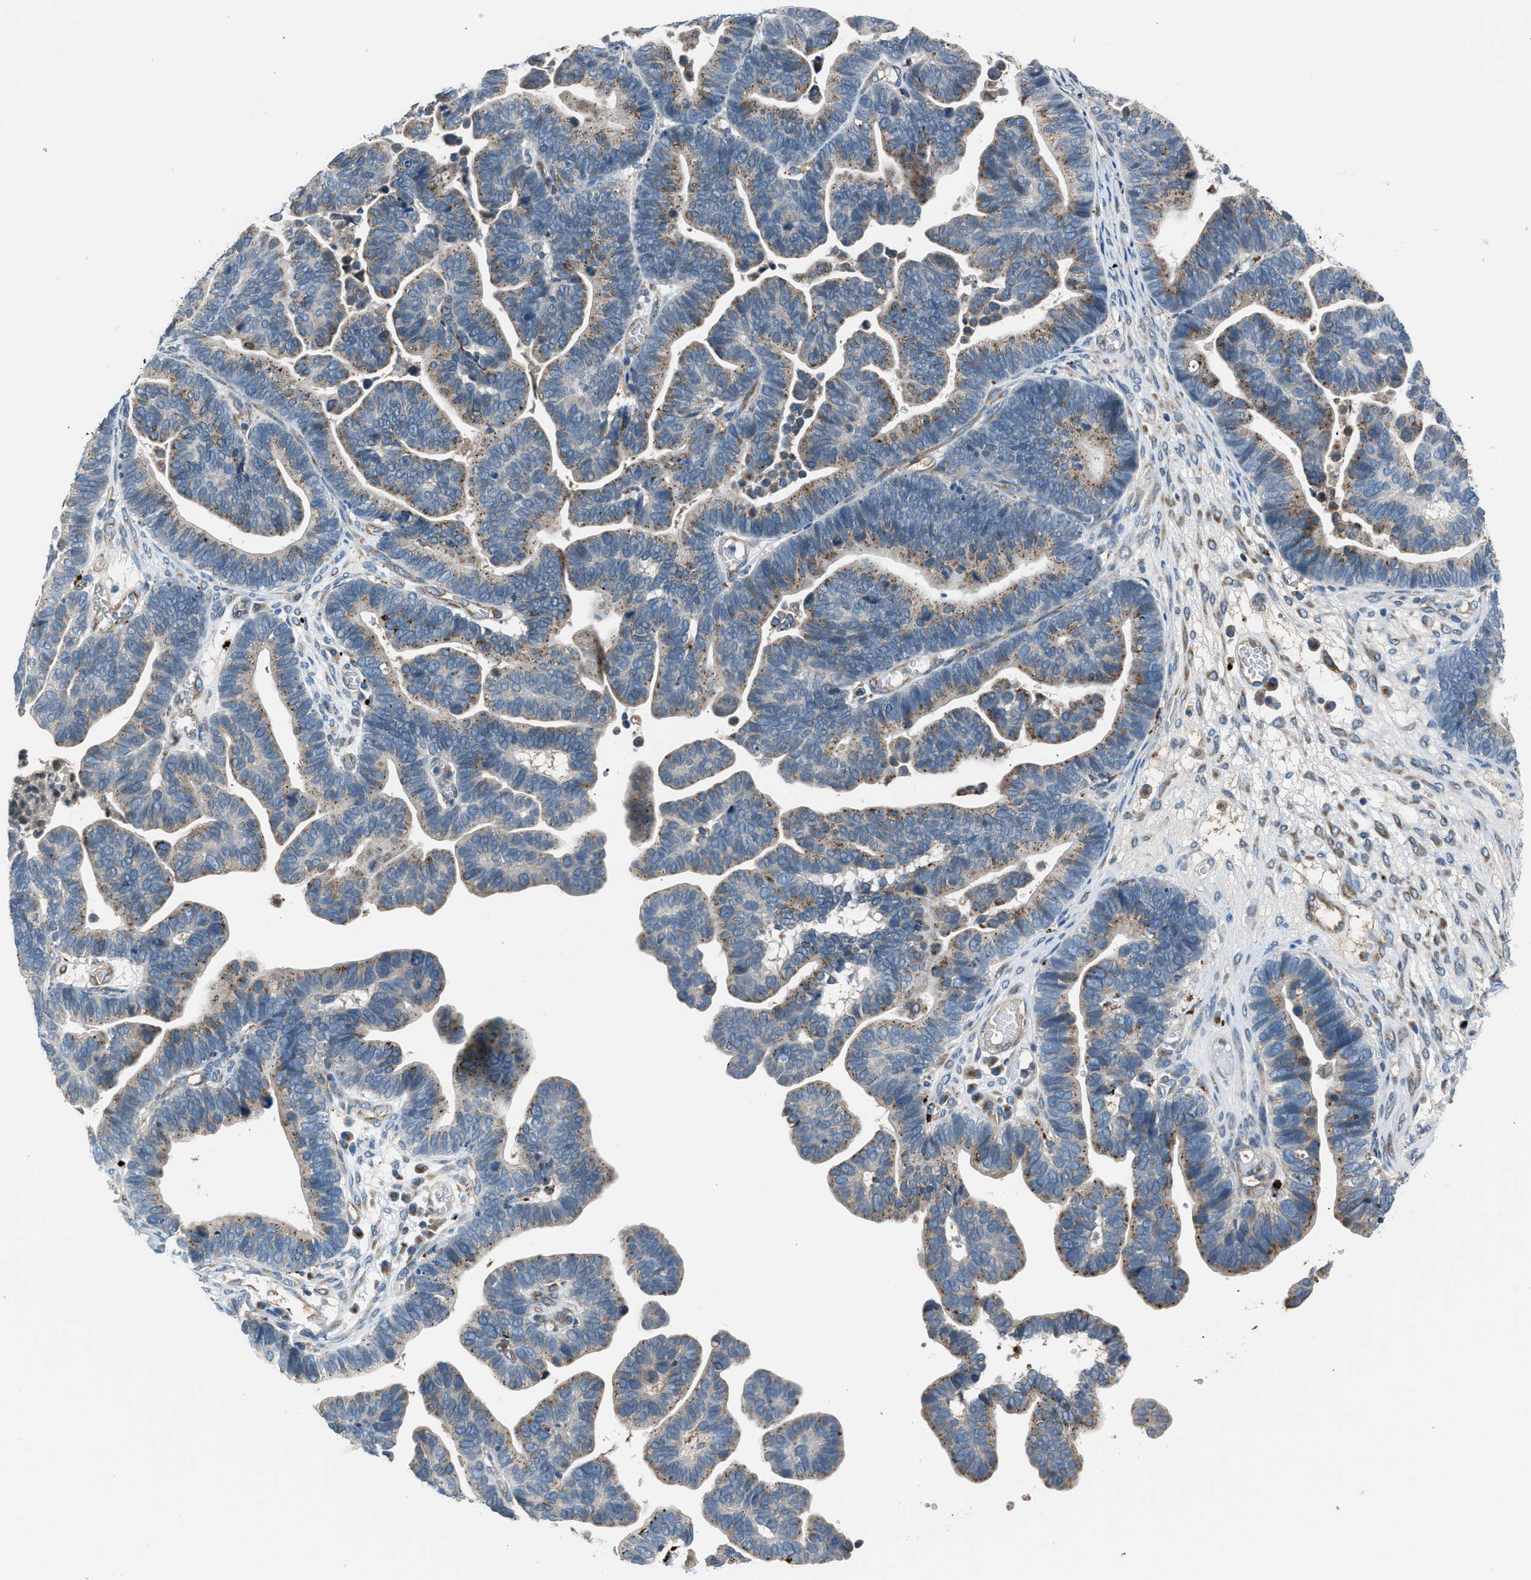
{"staining": {"intensity": "moderate", "quantity": "25%-75%", "location": "cytoplasmic/membranous"}, "tissue": "ovarian cancer", "cell_type": "Tumor cells", "image_type": "cancer", "snomed": [{"axis": "morphology", "description": "Cystadenocarcinoma, serous, NOS"}, {"axis": "topography", "description": "Ovary"}], "caption": "This is an image of IHC staining of ovarian cancer, which shows moderate expression in the cytoplasmic/membranous of tumor cells.", "gene": "LMBR1", "patient": {"sex": "female", "age": 56}}